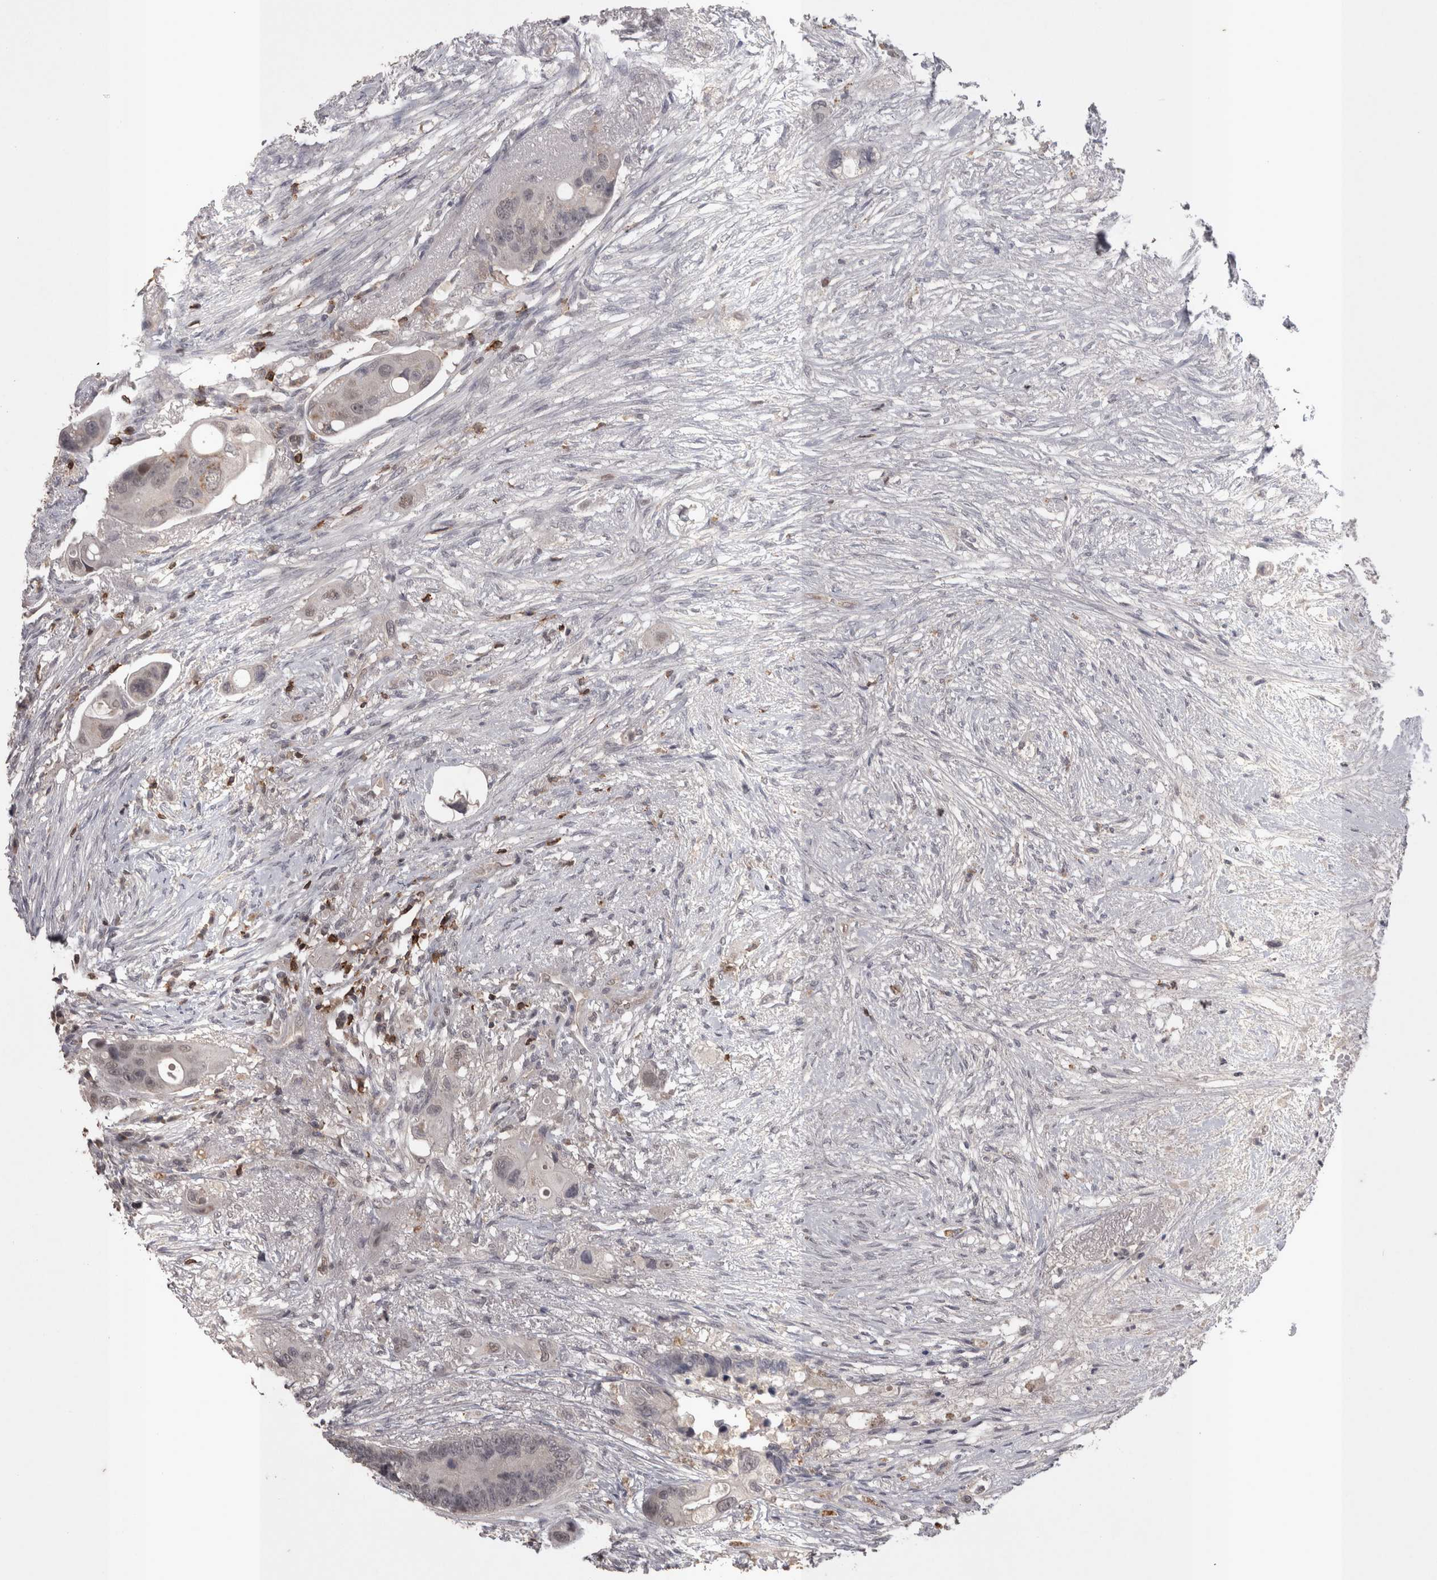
{"staining": {"intensity": "weak", "quantity": "<25%", "location": "nuclear"}, "tissue": "colorectal cancer", "cell_type": "Tumor cells", "image_type": "cancer", "snomed": [{"axis": "morphology", "description": "Adenocarcinoma, NOS"}, {"axis": "topography", "description": "Colon"}], "caption": "This histopathology image is of colorectal cancer (adenocarcinoma) stained with immunohistochemistry (IHC) to label a protein in brown with the nuclei are counter-stained blue. There is no staining in tumor cells.", "gene": "SKAP1", "patient": {"sex": "female", "age": 57}}